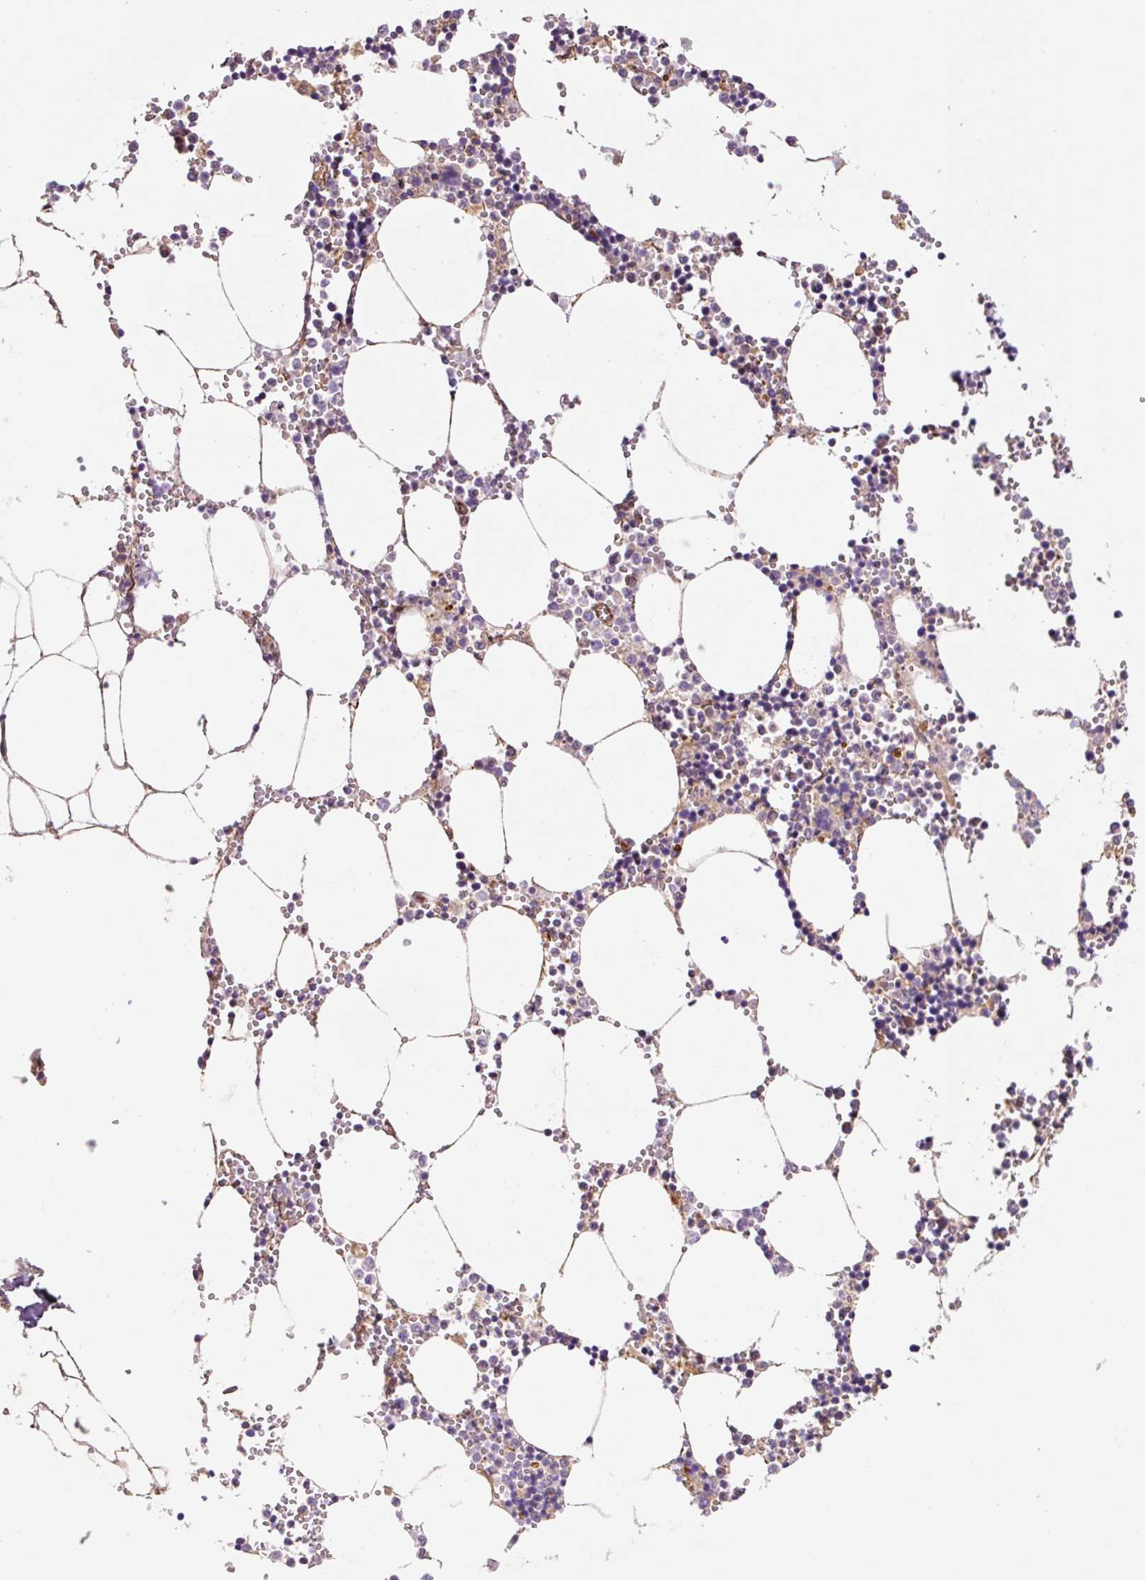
{"staining": {"intensity": "moderate", "quantity": "<25%", "location": "cytoplasmic/membranous"}, "tissue": "bone marrow", "cell_type": "Hematopoietic cells", "image_type": "normal", "snomed": [{"axis": "morphology", "description": "Normal tissue, NOS"}, {"axis": "topography", "description": "Bone marrow"}], "caption": "Immunohistochemical staining of unremarkable bone marrow reveals moderate cytoplasmic/membranous protein expression in approximately <25% of hematopoietic cells. The protein of interest is stained brown, and the nuclei are stained in blue (DAB (3,3'-diaminobenzidine) IHC with brightfield microscopy, high magnification).", "gene": "PCK2", "patient": {"sex": "male", "age": 54}}